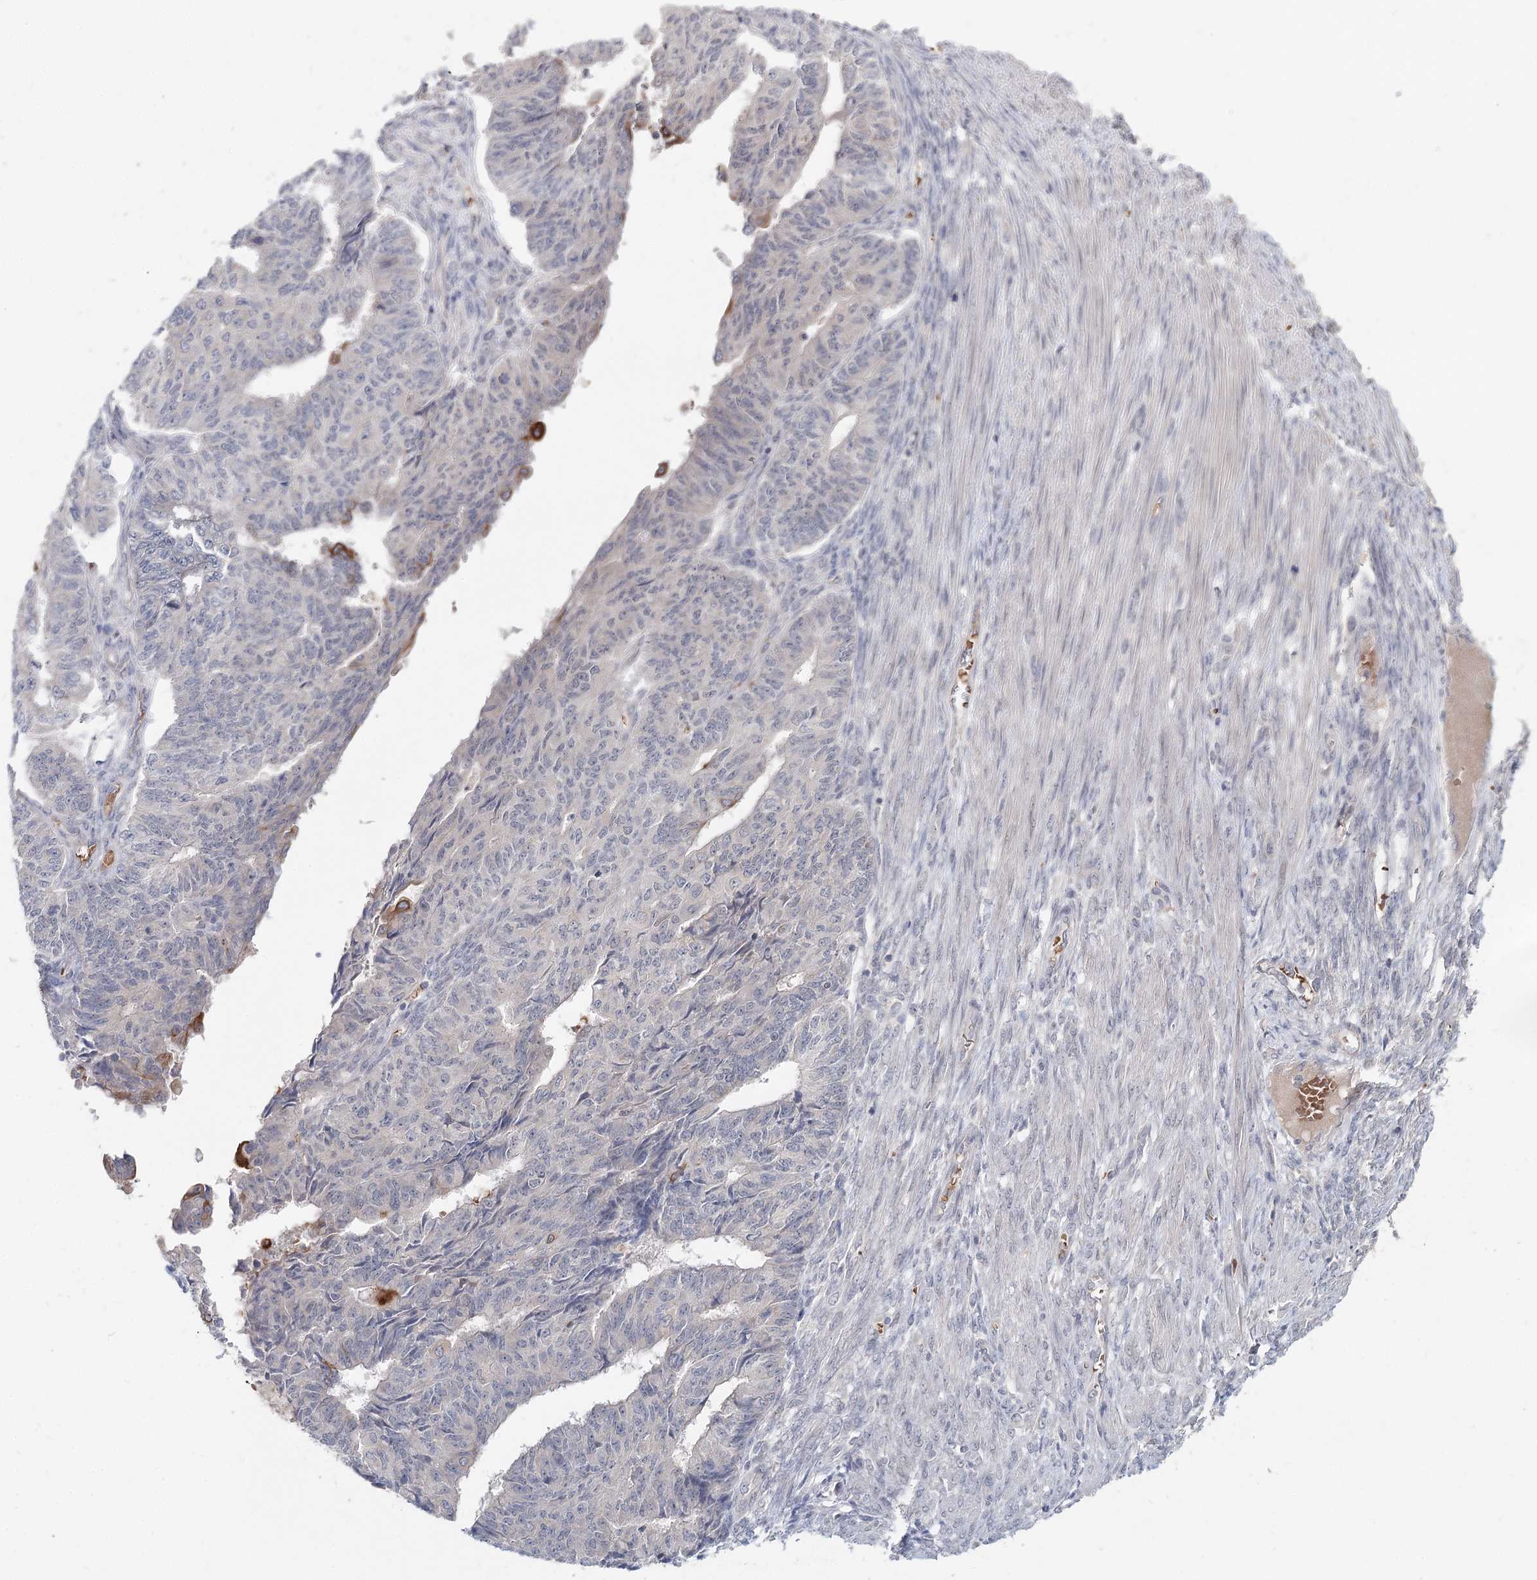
{"staining": {"intensity": "moderate", "quantity": "<25%", "location": "cytoplasmic/membranous"}, "tissue": "endometrial cancer", "cell_type": "Tumor cells", "image_type": "cancer", "snomed": [{"axis": "morphology", "description": "Adenocarcinoma, NOS"}, {"axis": "topography", "description": "Endometrium"}], "caption": "Immunohistochemistry (IHC) of human adenocarcinoma (endometrial) displays low levels of moderate cytoplasmic/membranous positivity in about <25% of tumor cells. (DAB = brown stain, brightfield microscopy at high magnification).", "gene": "FBXO7", "patient": {"sex": "female", "age": 32}}